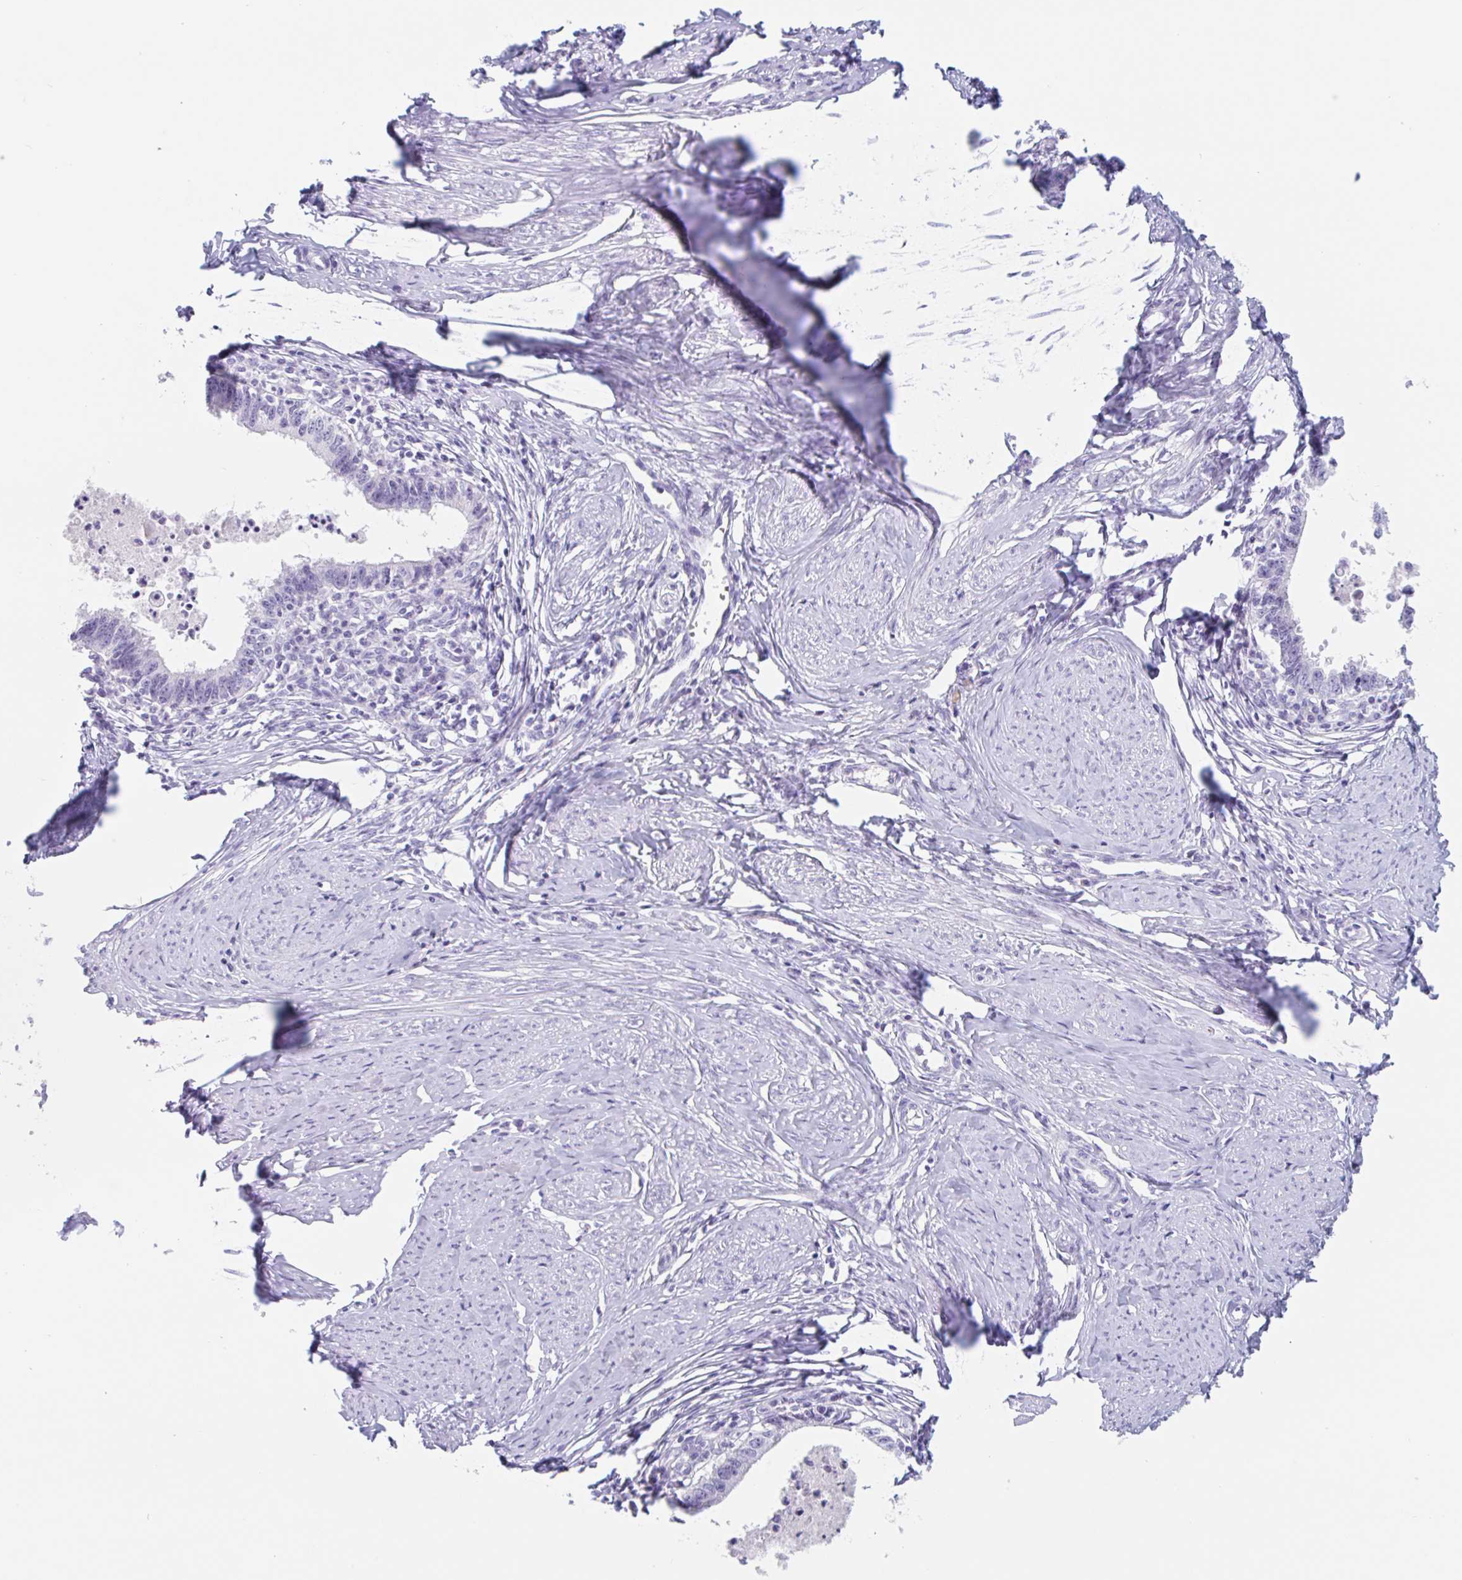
{"staining": {"intensity": "negative", "quantity": "none", "location": "none"}, "tissue": "cervical cancer", "cell_type": "Tumor cells", "image_type": "cancer", "snomed": [{"axis": "morphology", "description": "Adenocarcinoma, NOS"}, {"axis": "topography", "description": "Cervix"}], "caption": "Cervical adenocarcinoma was stained to show a protein in brown. There is no significant positivity in tumor cells. (DAB IHC, high magnification).", "gene": "EMC4", "patient": {"sex": "female", "age": 36}}